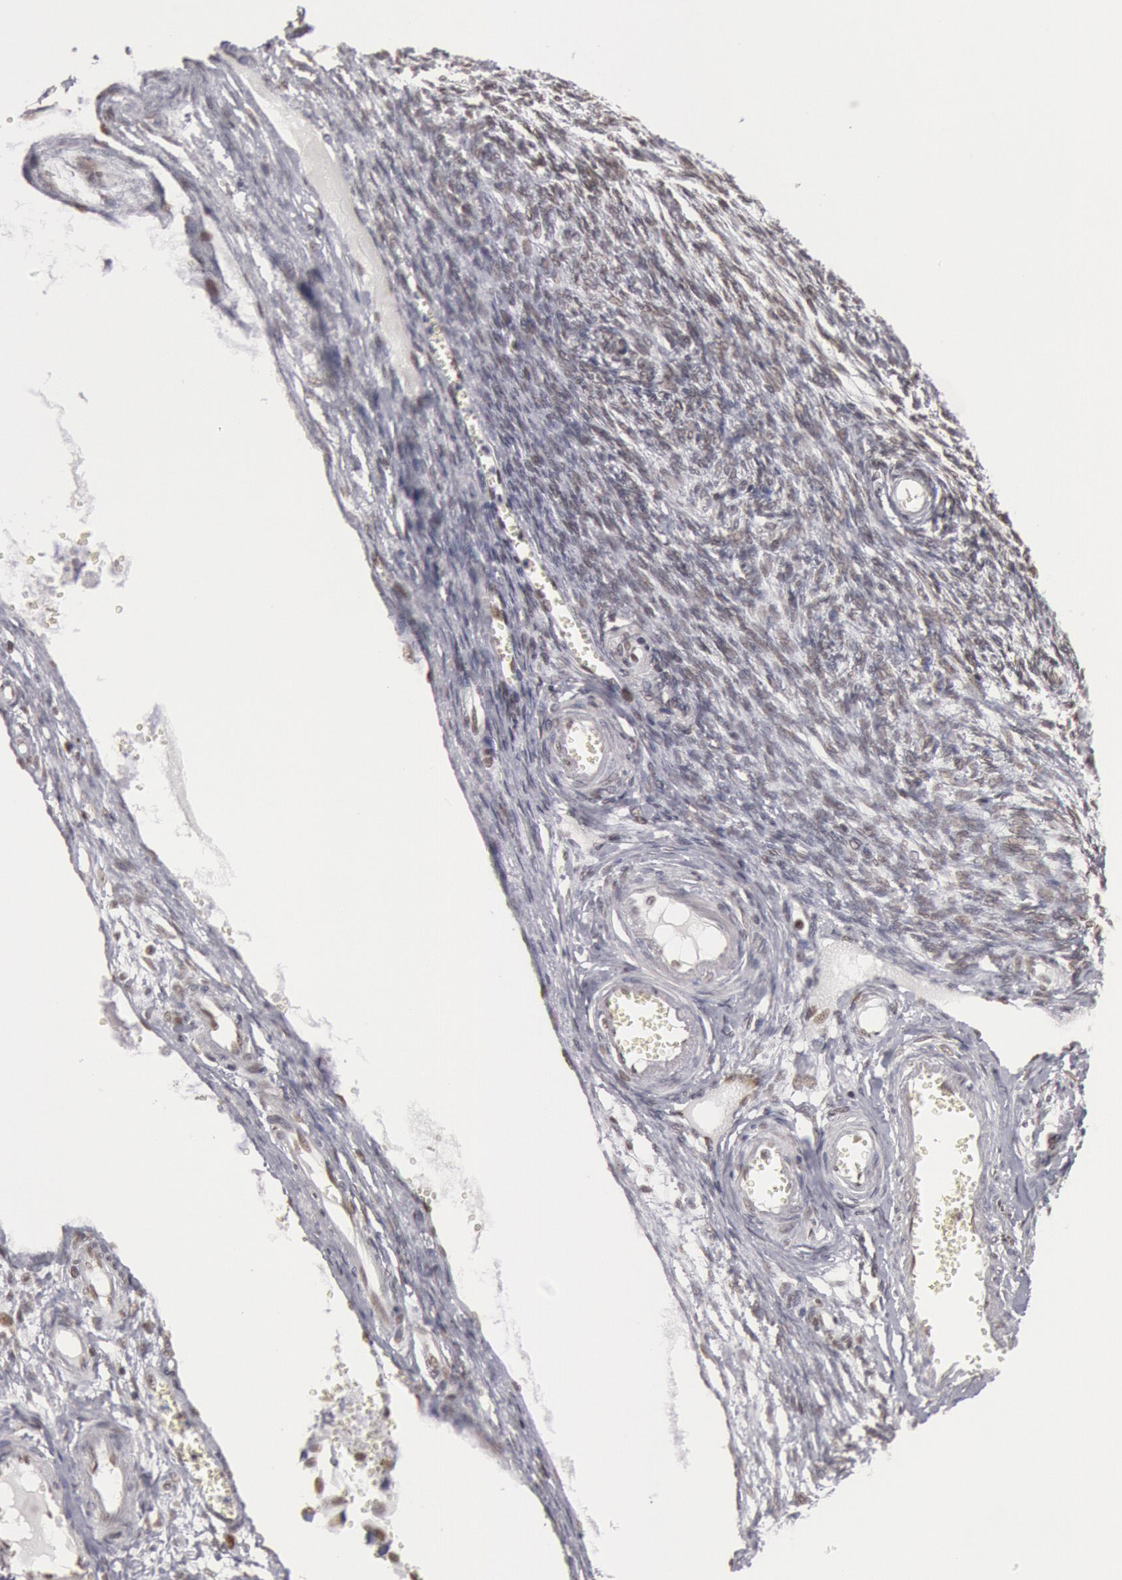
{"staining": {"intensity": "moderate", "quantity": ">75%", "location": "nuclear"}, "tissue": "ovarian cancer", "cell_type": "Tumor cells", "image_type": "cancer", "snomed": [{"axis": "morphology", "description": "Cystadenocarcinoma, mucinous, NOS"}, {"axis": "topography", "description": "Ovary"}], "caption": "Immunohistochemical staining of human mucinous cystadenocarcinoma (ovarian) reveals medium levels of moderate nuclear staining in about >75% of tumor cells. The staining was performed using DAB, with brown indicating positive protein expression. Nuclei are stained blue with hematoxylin.", "gene": "ESS2", "patient": {"sex": "female", "age": 57}}